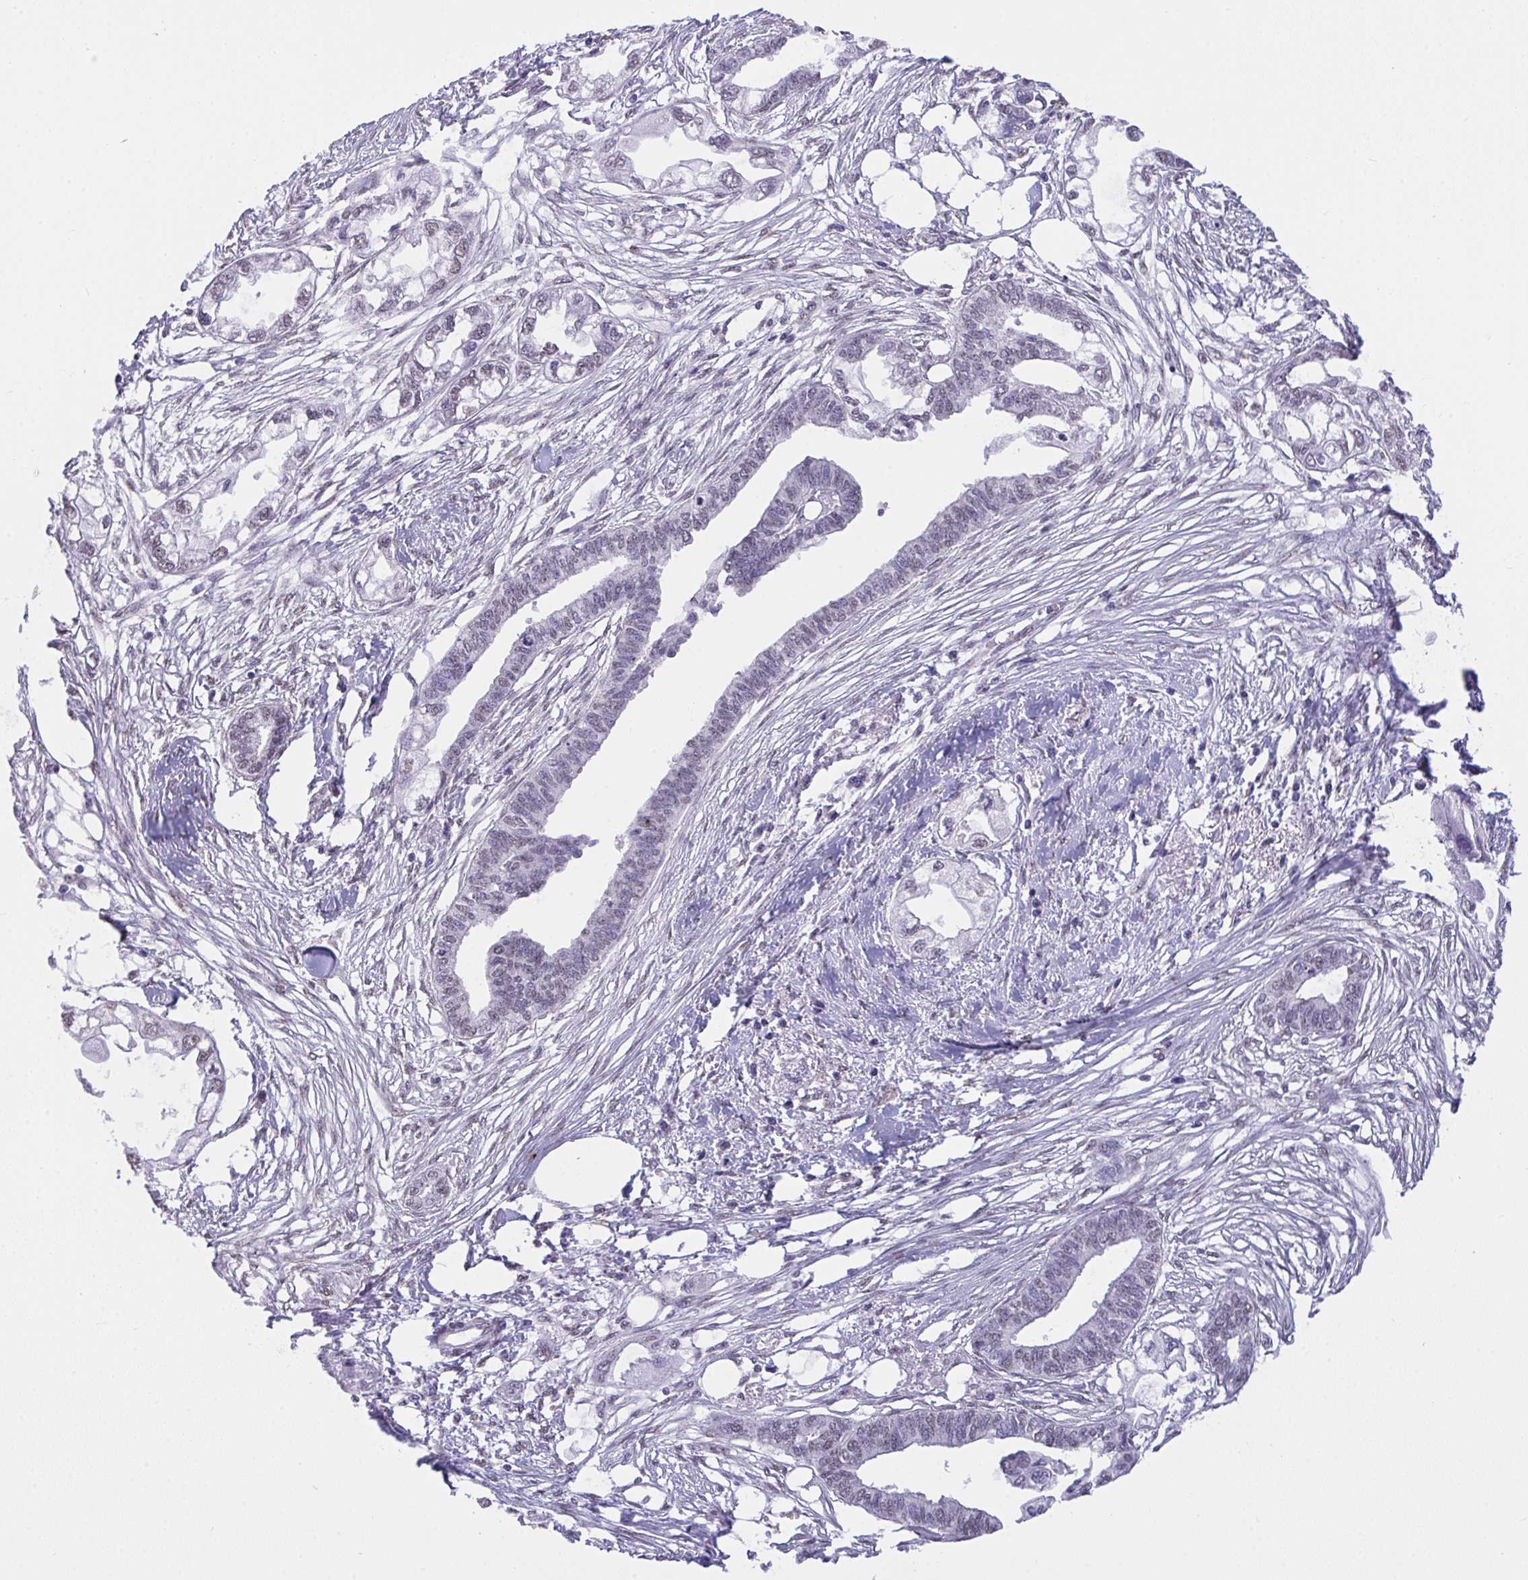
{"staining": {"intensity": "weak", "quantity": "<25%", "location": "nuclear"}, "tissue": "endometrial cancer", "cell_type": "Tumor cells", "image_type": "cancer", "snomed": [{"axis": "morphology", "description": "Adenocarcinoma, NOS"}, {"axis": "morphology", "description": "Adenocarcinoma, metastatic, NOS"}, {"axis": "topography", "description": "Adipose tissue"}, {"axis": "topography", "description": "Endometrium"}], "caption": "DAB immunohistochemical staining of human endometrial cancer (metastatic adenocarcinoma) shows no significant staining in tumor cells.", "gene": "SEMA6B", "patient": {"sex": "female", "age": 67}}